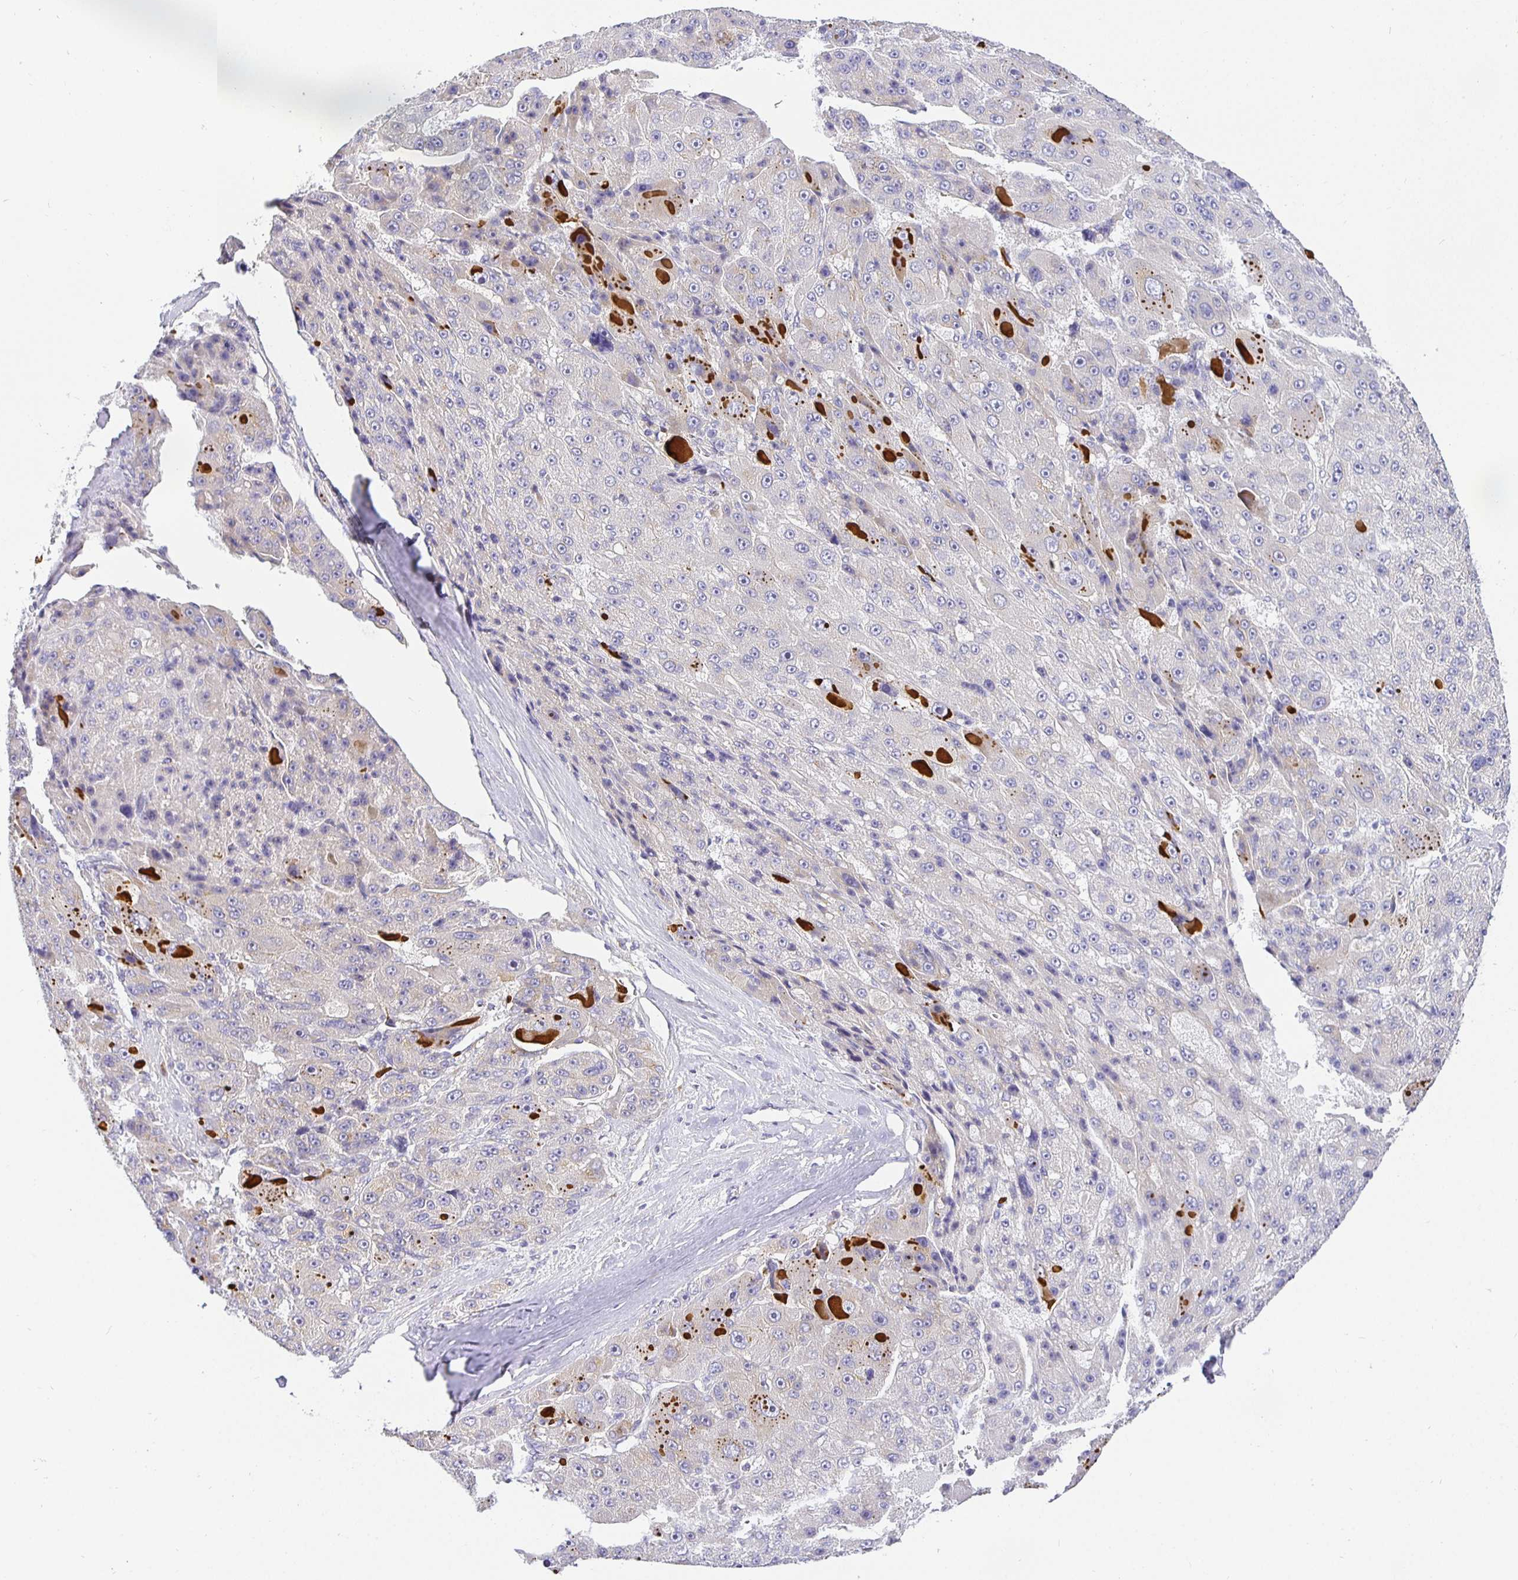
{"staining": {"intensity": "negative", "quantity": "none", "location": "none"}, "tissue": "liver cancer", "cell_type": "Tumor cells", "image_type": "cancer", "snomed": [{"axis": "morphology", "description": "Carcinoma, Hepatocellular, NOS"}, {"axis": "topography", "description": "Liver"}], "caption": "Tumor cells are negative for brown protein staining in liver cancer (hepatocellular carcinoma).", "gene": "OPALIN", "patient": {"sex": "male", "age": 76}}